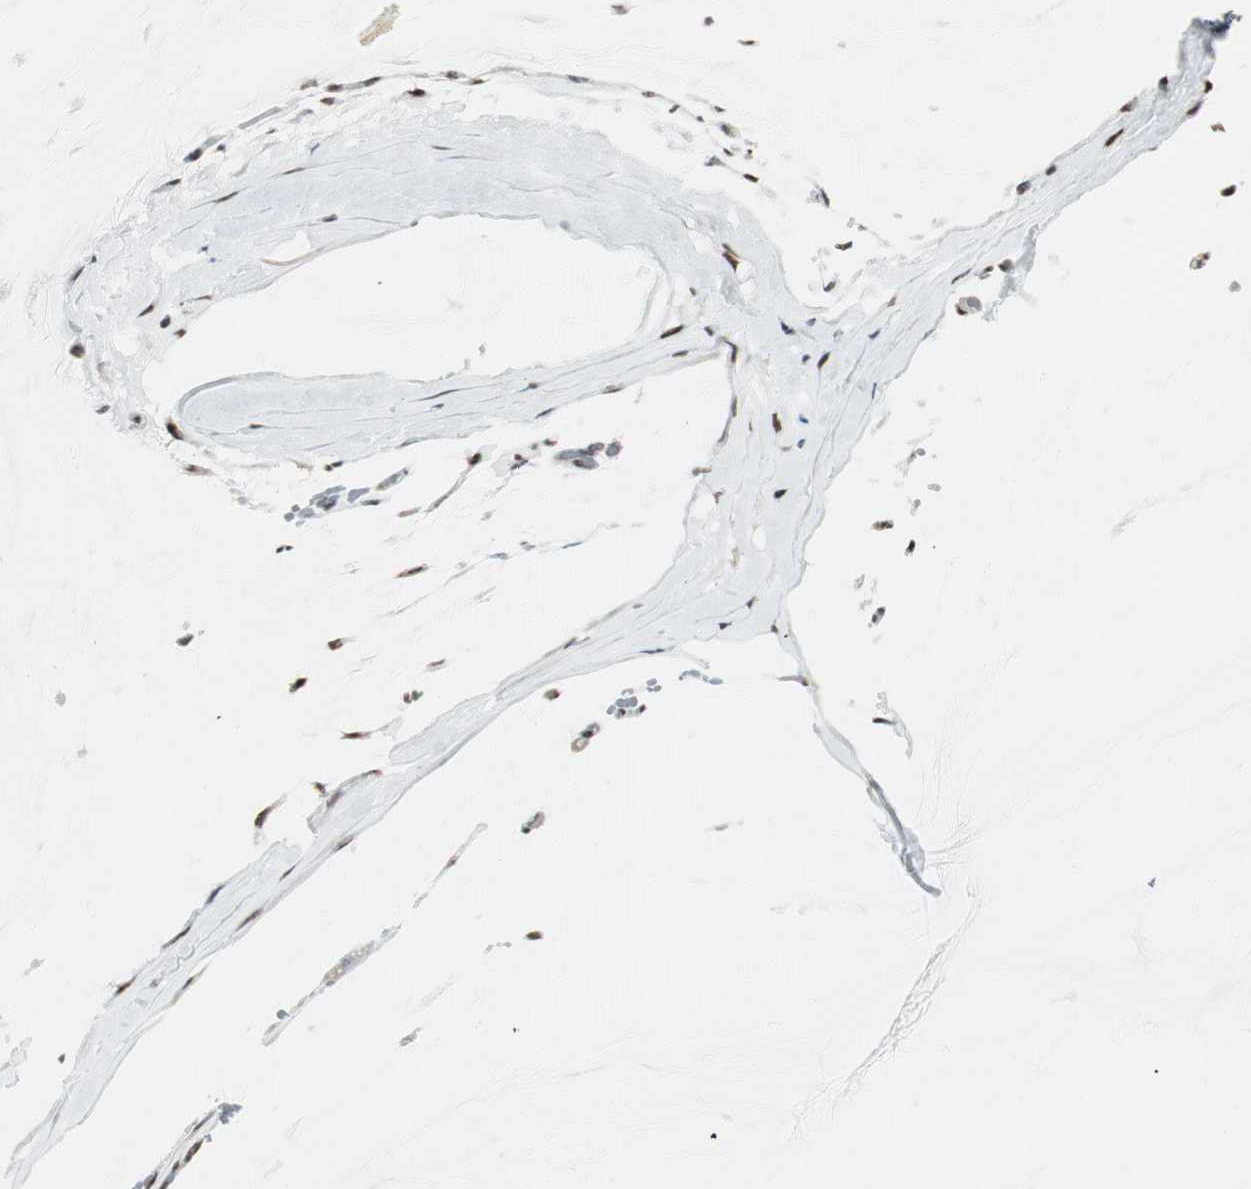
{"staining": {"intensity": "strong", "quantity": ">75%", "location": "nuclear"}, "tissue": "ovarian cancer", "cell_type": "Tumor cells", "image_type": "cancer", "snomed": [{"axis": "morphology", "description": "Cystadenocarcinoma, mucinous, NOS"}, {"axis": "topography", "description": "Ovary"}], "caption": "Immunohistochemistry staining of ovarian mucinous cystadenocarcinoma, which exhibits high levels of strong nuclear staining in approximately >75% of tumor cells indicating strong nuclear protein expression. The staining was performed using DAB (3,3'-diaminobenzidine) (brown) for protein detection and nuclei were counterstained in hematoxylin (blue).", "gene": "HEXIM1", "patient": {"sex": "female", "age": 39}}